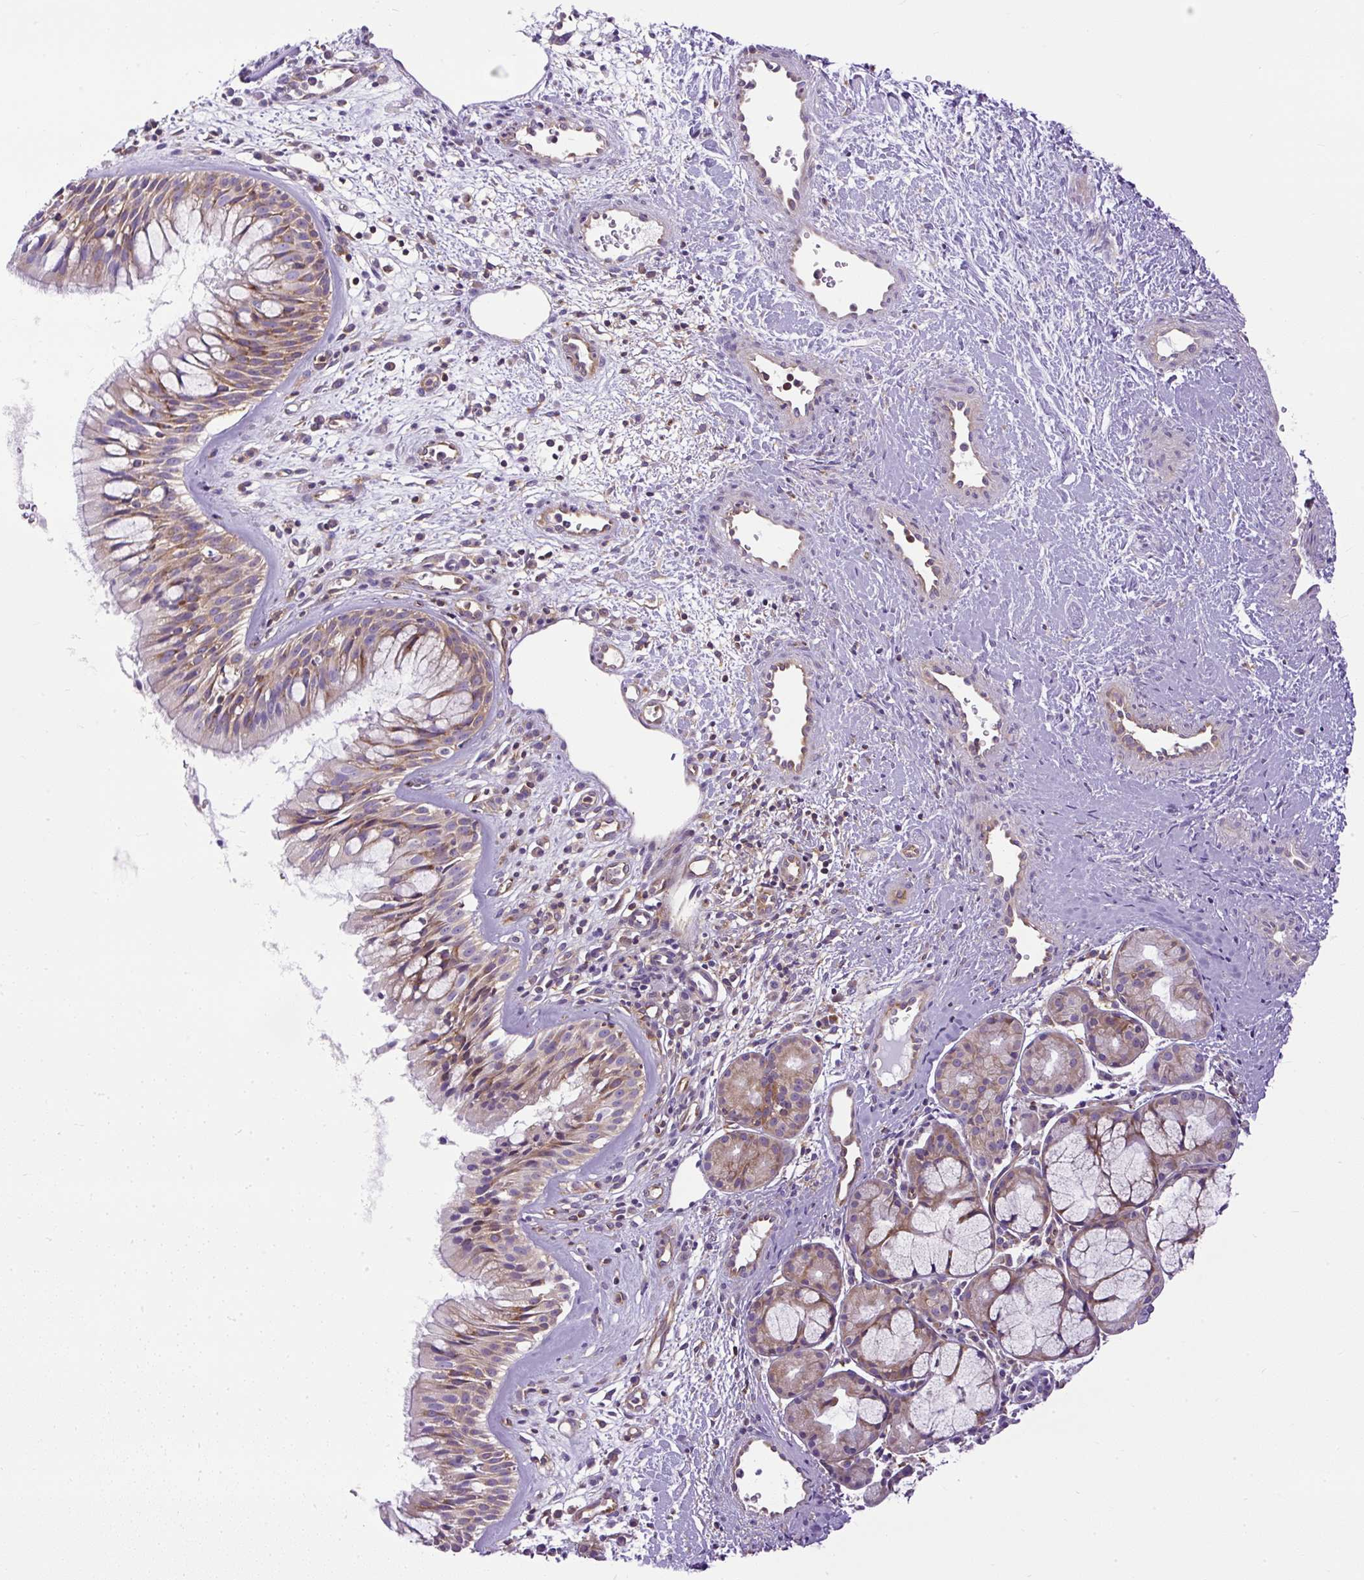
{"staining": {"intensity": "weak", "quantity": "25%-75%", "location": "cytoplasmic/membranous"}, "tissue": "nasopharynx", "cell_type": "Respiratory epithelial cells", "image_type": "normal", "snomed": [{"axis": "morphology", "description": "Normal tissue, NOS"}, {"axis": "topography", "description": "Nasopharynx"}], "caption": "Unremarkable nasopharynx demonstrates weak cytoplasmic/membranous positivity in approximately 25%-75% of respiratory epithelial cells, visualized by immunohistochemistry. The protein of interest is shown in brown color, while the nuclei are stained blue.", "gene": "MAP1S", "patient": {"sex": "male", "age": 65}}